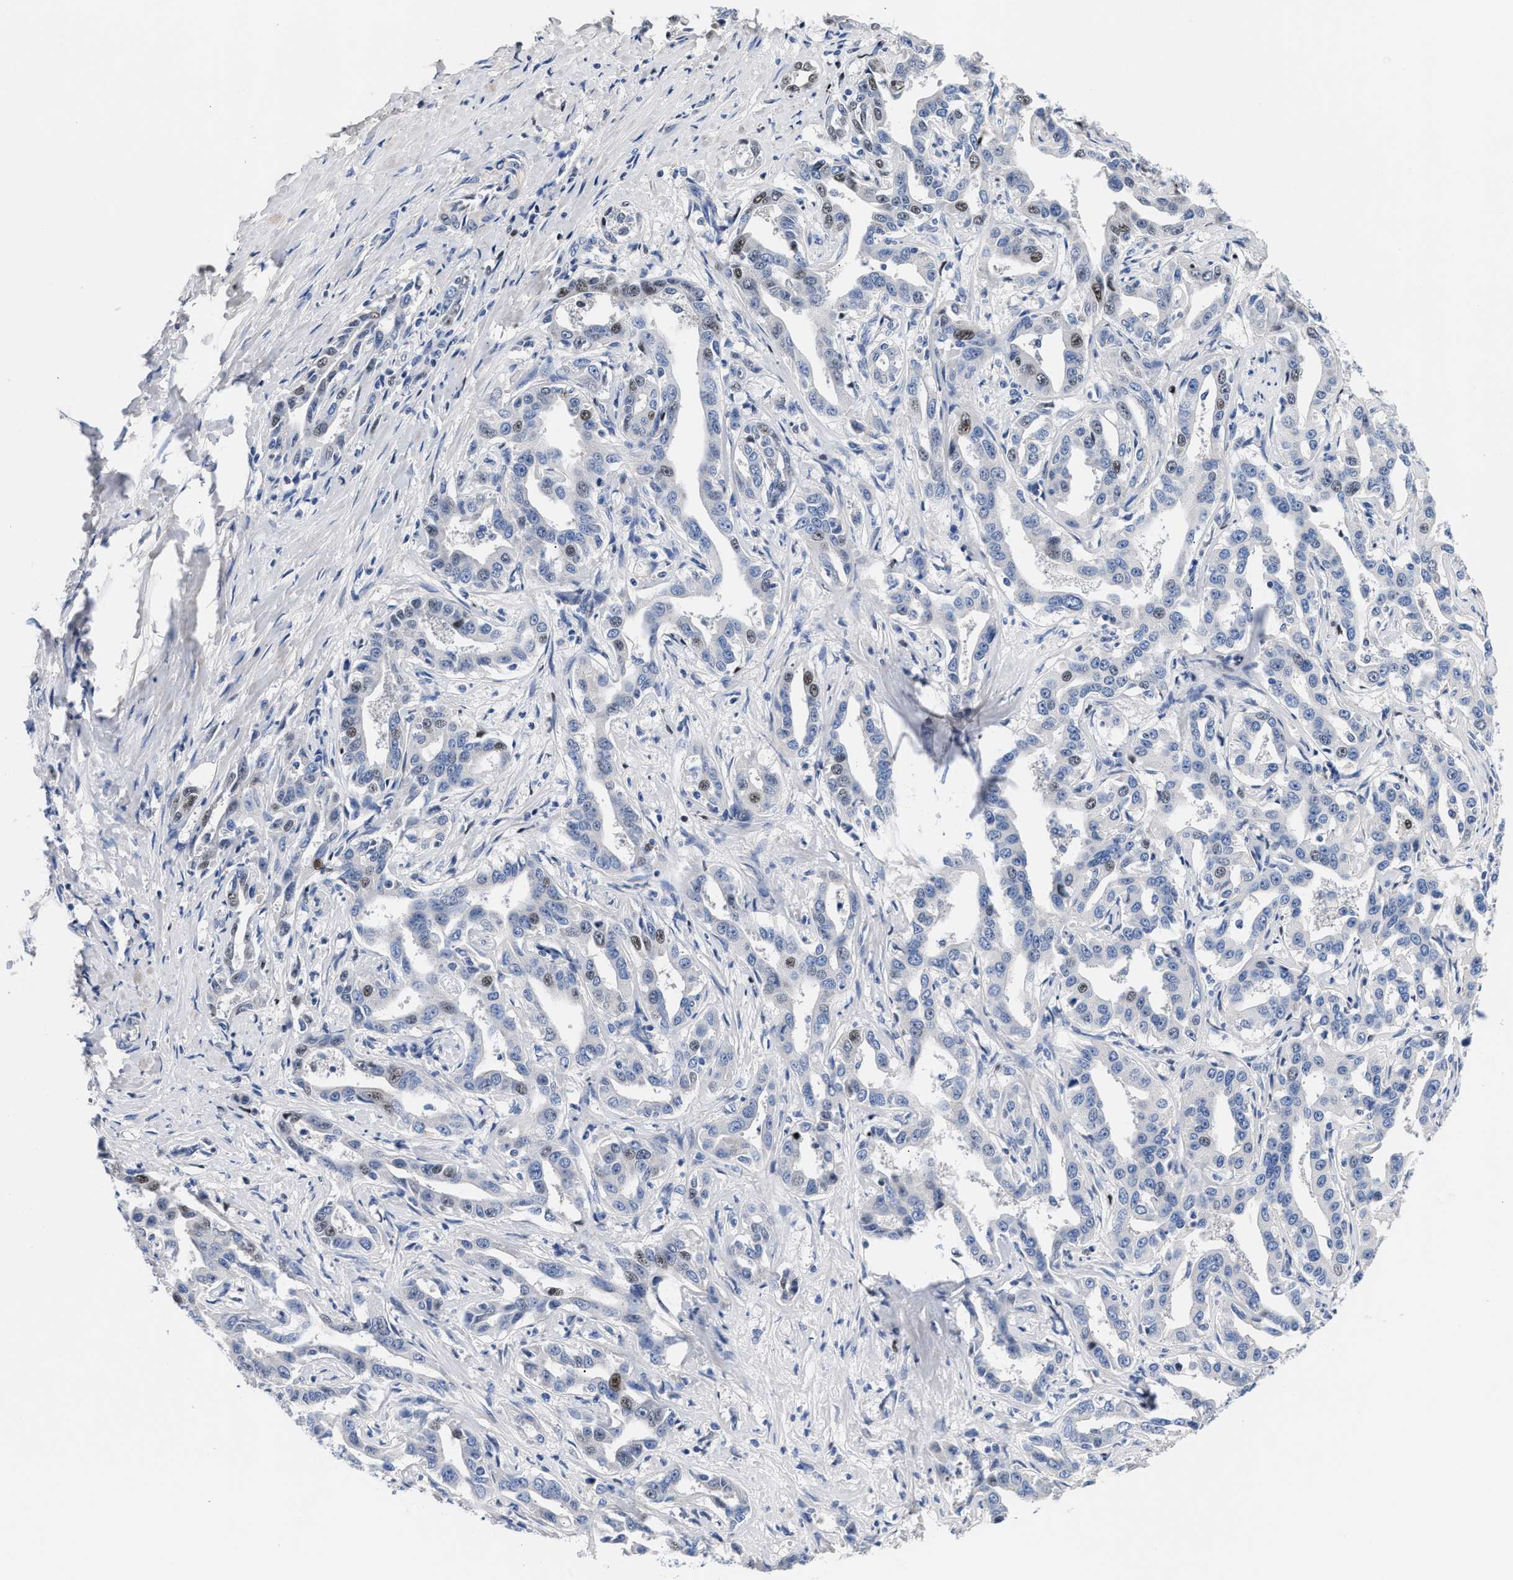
{"staining": {"intensity": "moderate", "quantity": "<25%", "location": "nuclear"}, "tissue": "liver cancer", "cell_type": "Tumor cells", "image_type": "cancer", "snomed": [{"axis": "morphology", "description": "Cholangiocarcinoma"}, {"axis": "topography", "description": "Liver"}], "caption": "The image displays a brown stain indicating the presence of a protein in the nuclear of tumor cells in cholangiocarcinoma (liver). (DAB = brown stain, brightfield microscopy at high magnification).", "gene": "ACTL7B", "patient": {"sex": "male", "age": 59}}